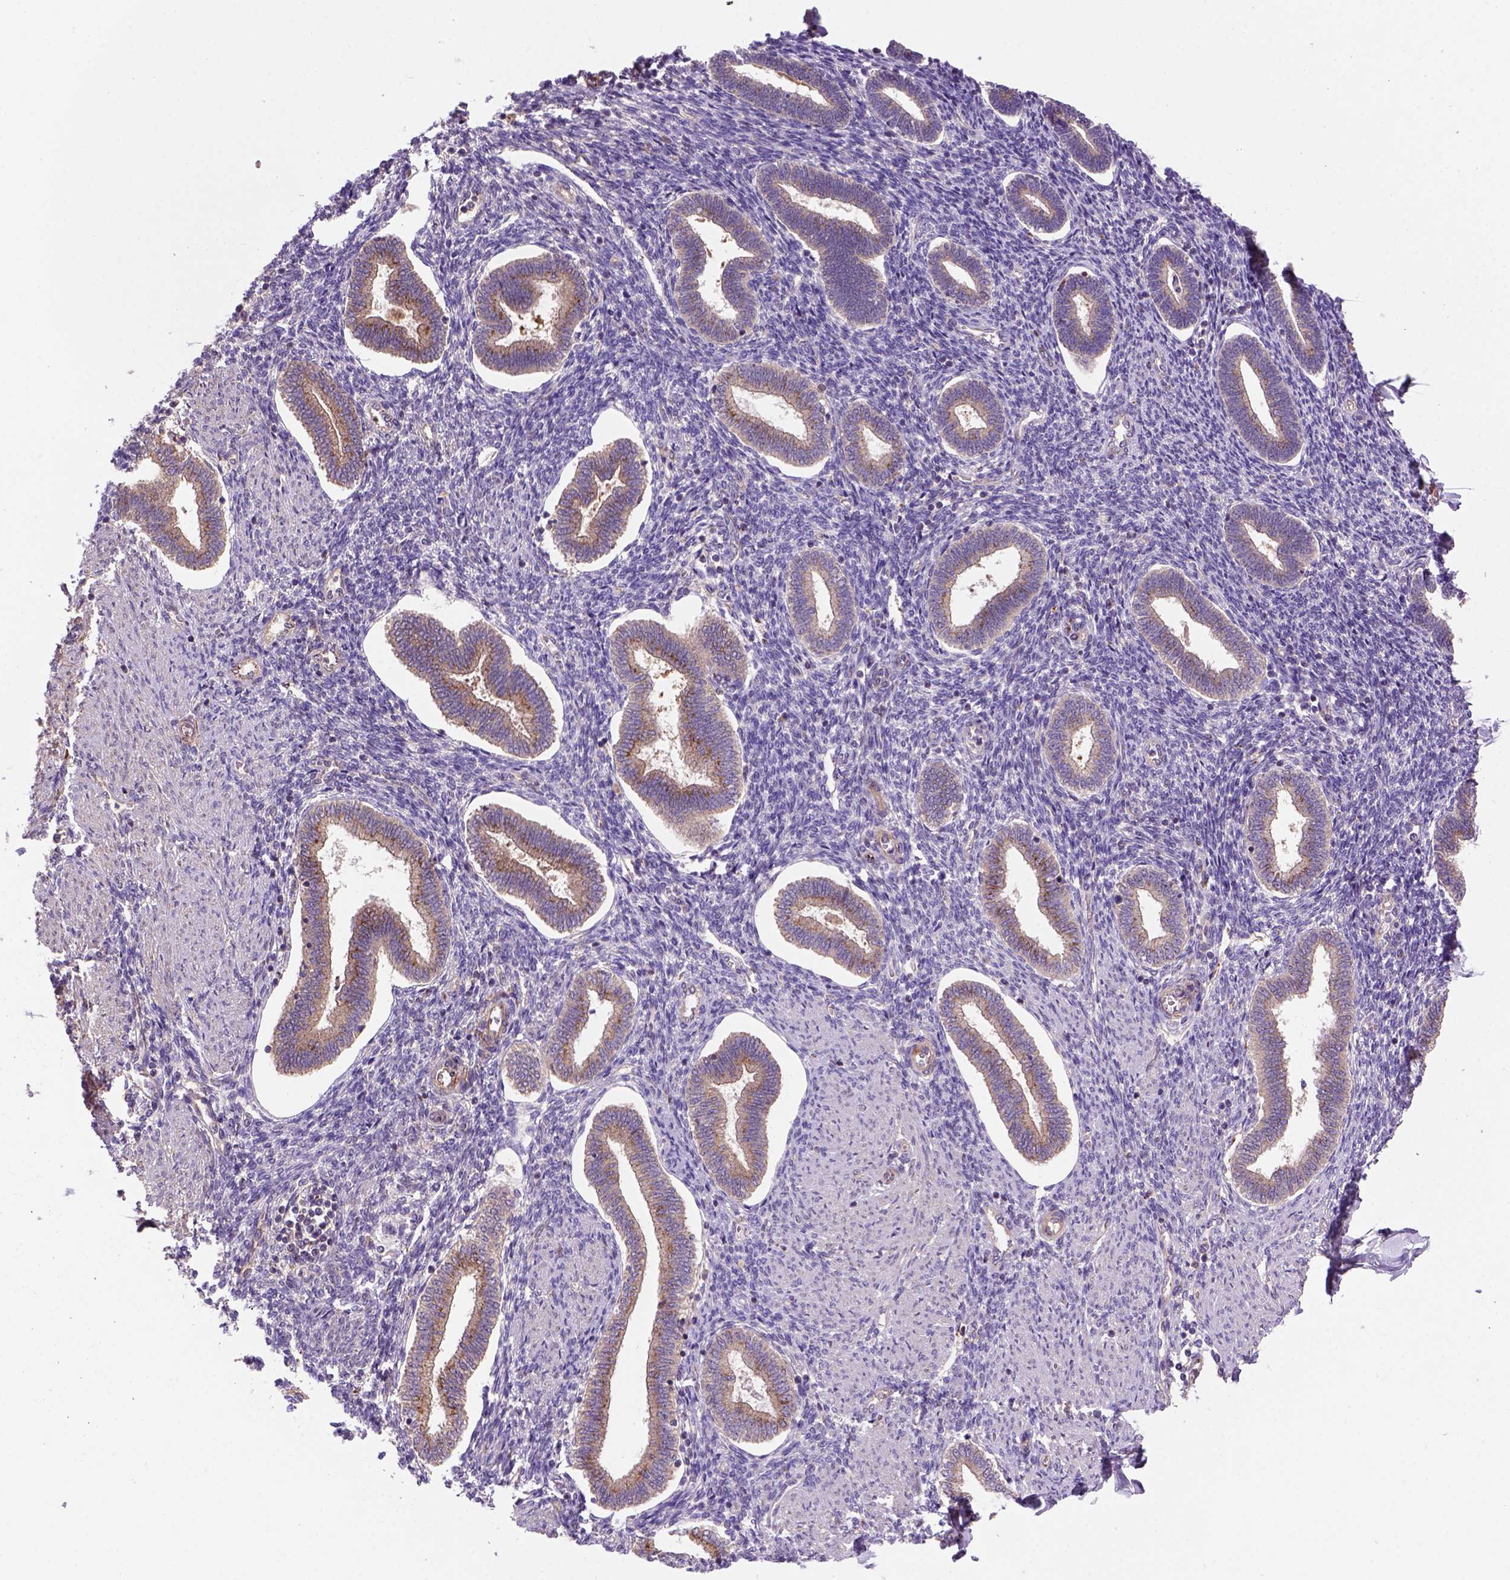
{"staining": {"intensity": "weak", "quantity": "25%-75%", "location": "cytoplasmic/membranous"}, "tissue": "endometrium", "cell_type": "Cells in endometrial stroma", "image_type": "normal", "snomed": [{"axis": "morphology", "description": "Normal tissue, NOS"}, {"axis": "topography", "description": "Endometrium"}], "caption": "IHC (DAB (3,3'-diaminobenzidine)) staining of normal endometrium displays weak cytoplasmic/membranous protein expression in about 25%-75% of cells in endometrial stroma.", "gene": "WARS2", "patient": {"sex": "female", "age": 42}}